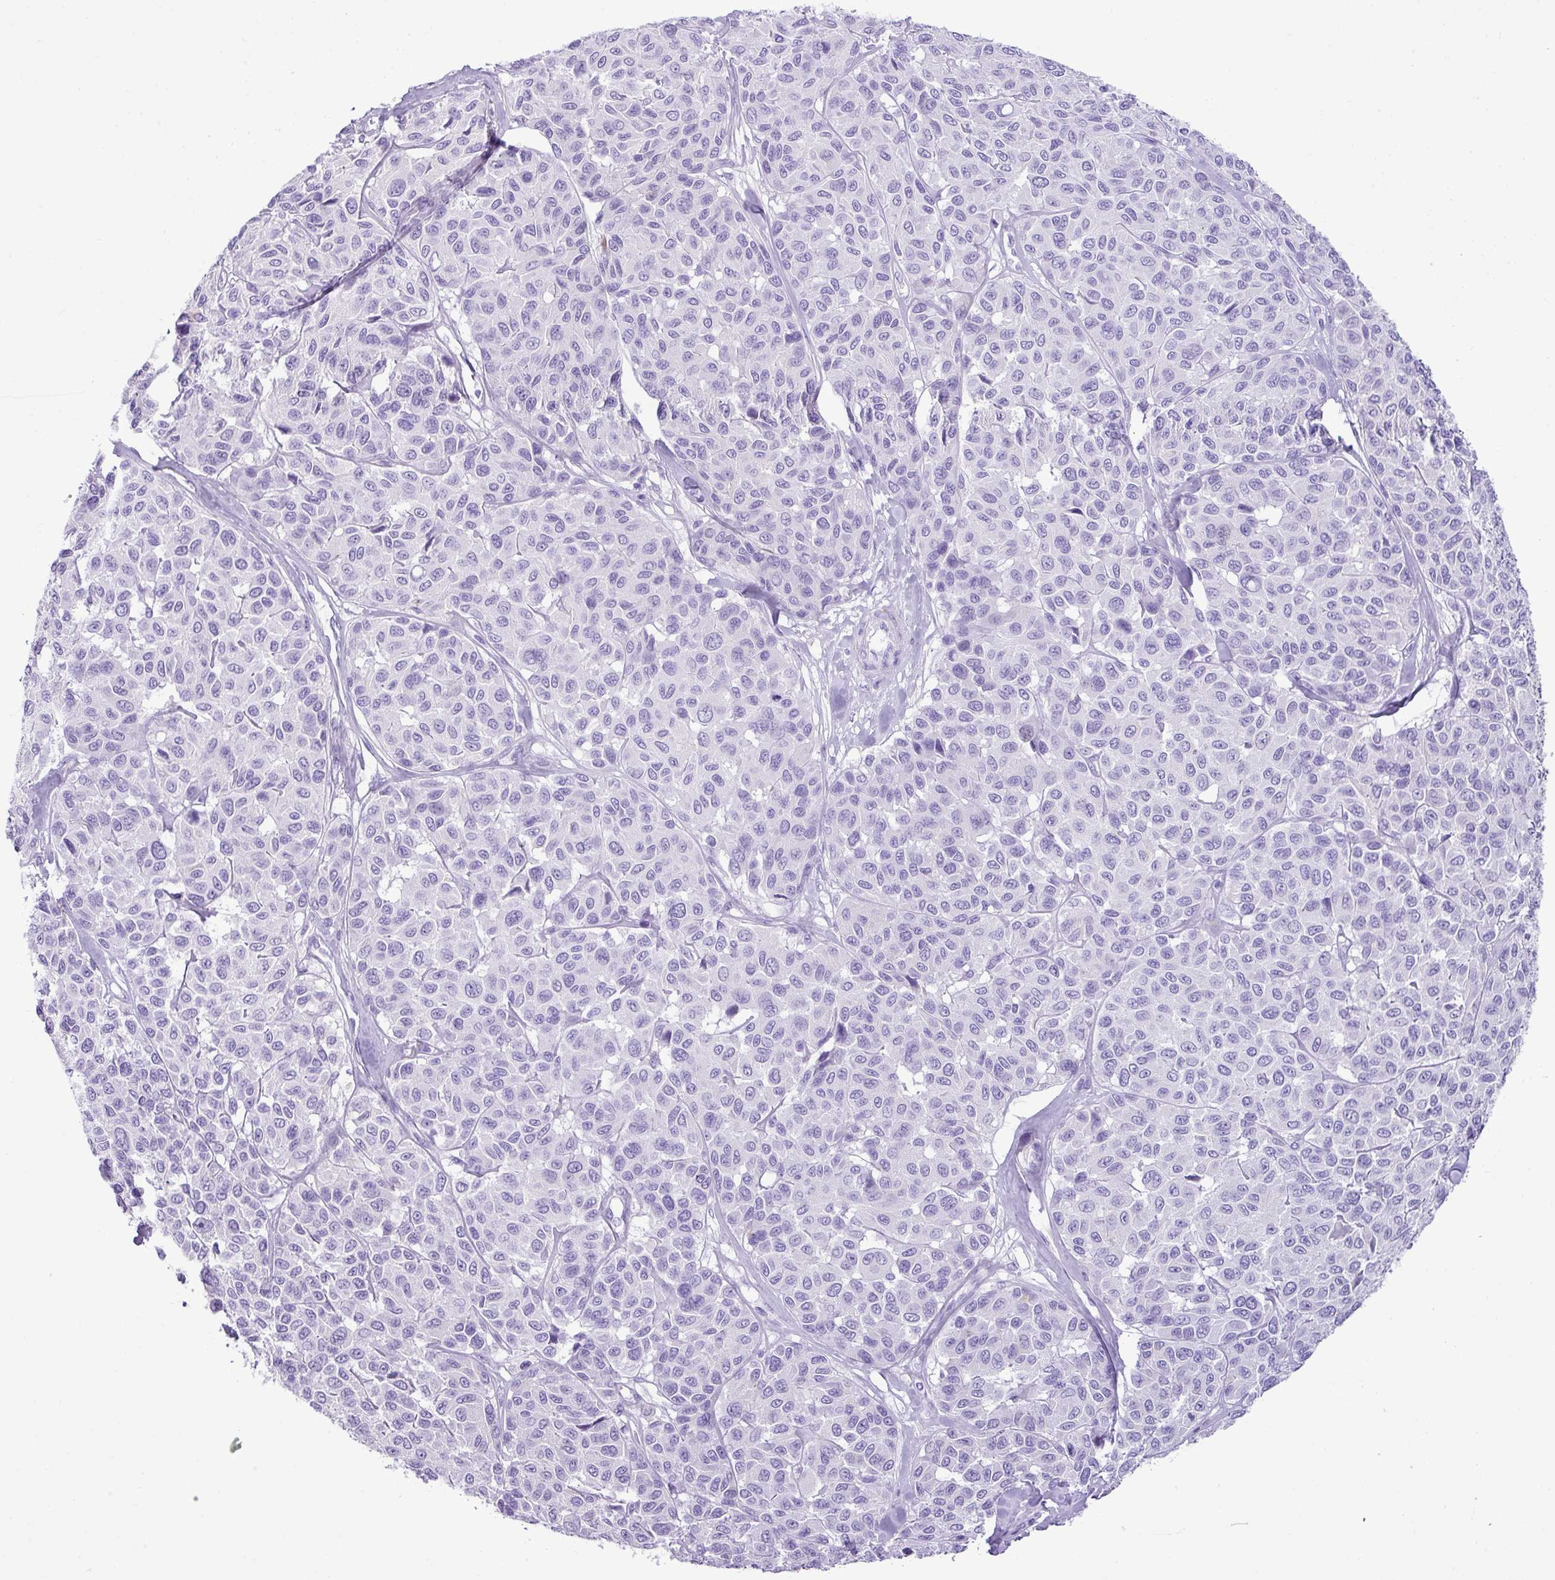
{"staining": {"intensity": "negative", "quantity": "none", "location": "none"}, "tissue": "melanoma", "cell_type": "Tumor cells", "image_type": "cancer", "snomed": [{"axis": "morphology", "description": "Malignant melanoma, NOS"}, {"axis": "topography", "description": "Skin"}], "caption": "Tumor cells show no significant expression in melanoma.", "gene": "ZSCAN5A", "patient": {"sex": "female", "age": 66}}